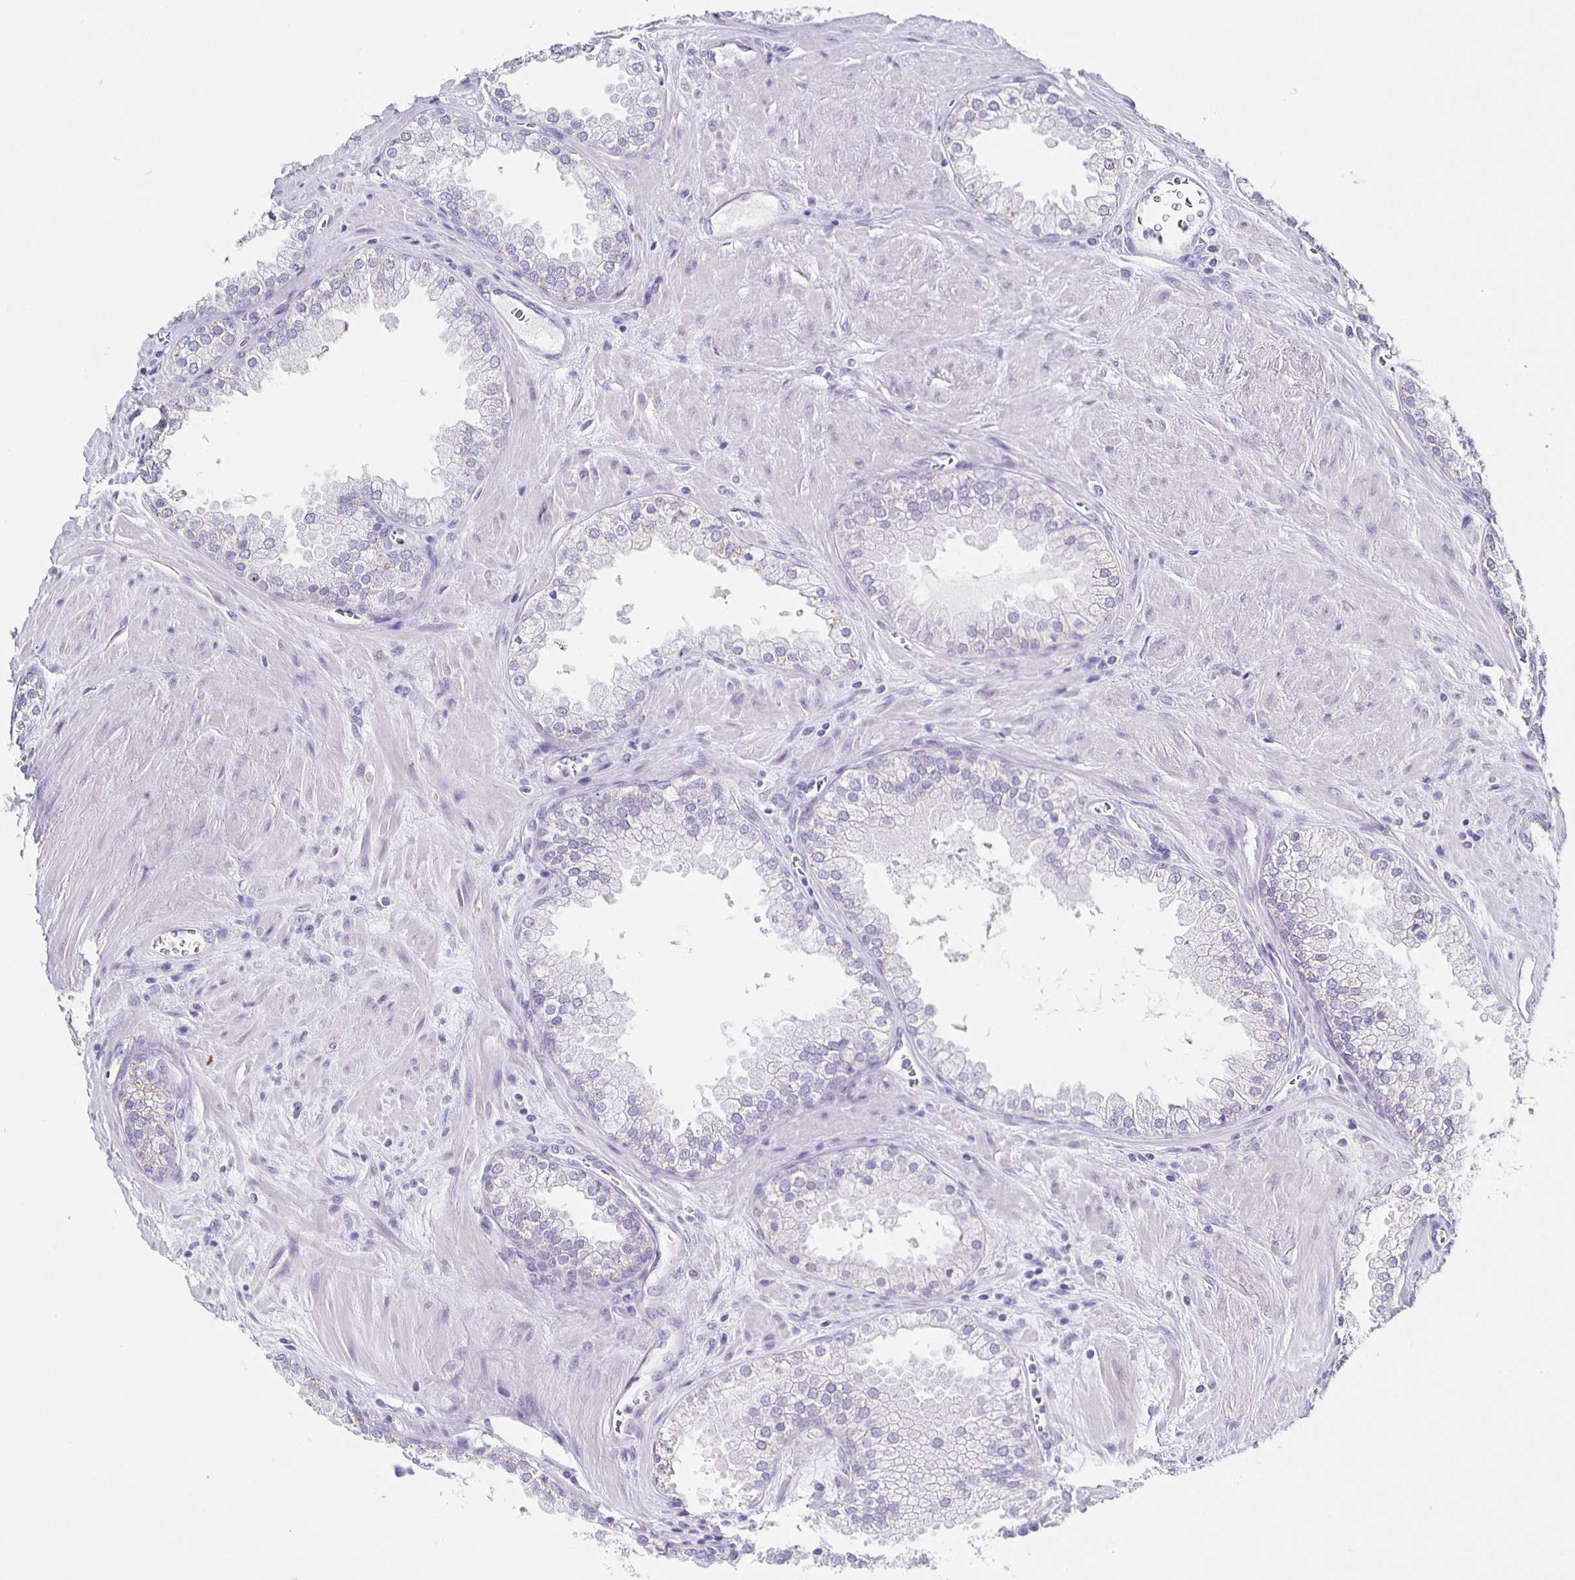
{"staining": {"intensity": "negative", "quantity": "none", "location": "none"}, "tissue": "prostate cancer", "cell_type": "Tumor cells", "image_type": "cancer", "snomed": [{"axis": "morphology", "description": "Adenocarcinoma, High grade"}, {"axis": "topography", "description": "Prostate"}], "caption": "An immunohistochemistry (IHC) histopathology image of prostate high-grade adenocarcinoma is shown. There is no staining in tumor cells of prostate high-grade adenocarcinoma. (Immunohistochemistry, brightfield microscopy, high magnification).", "gene": "CARNS1", "patient": {"sex": "male", "age": 66}}